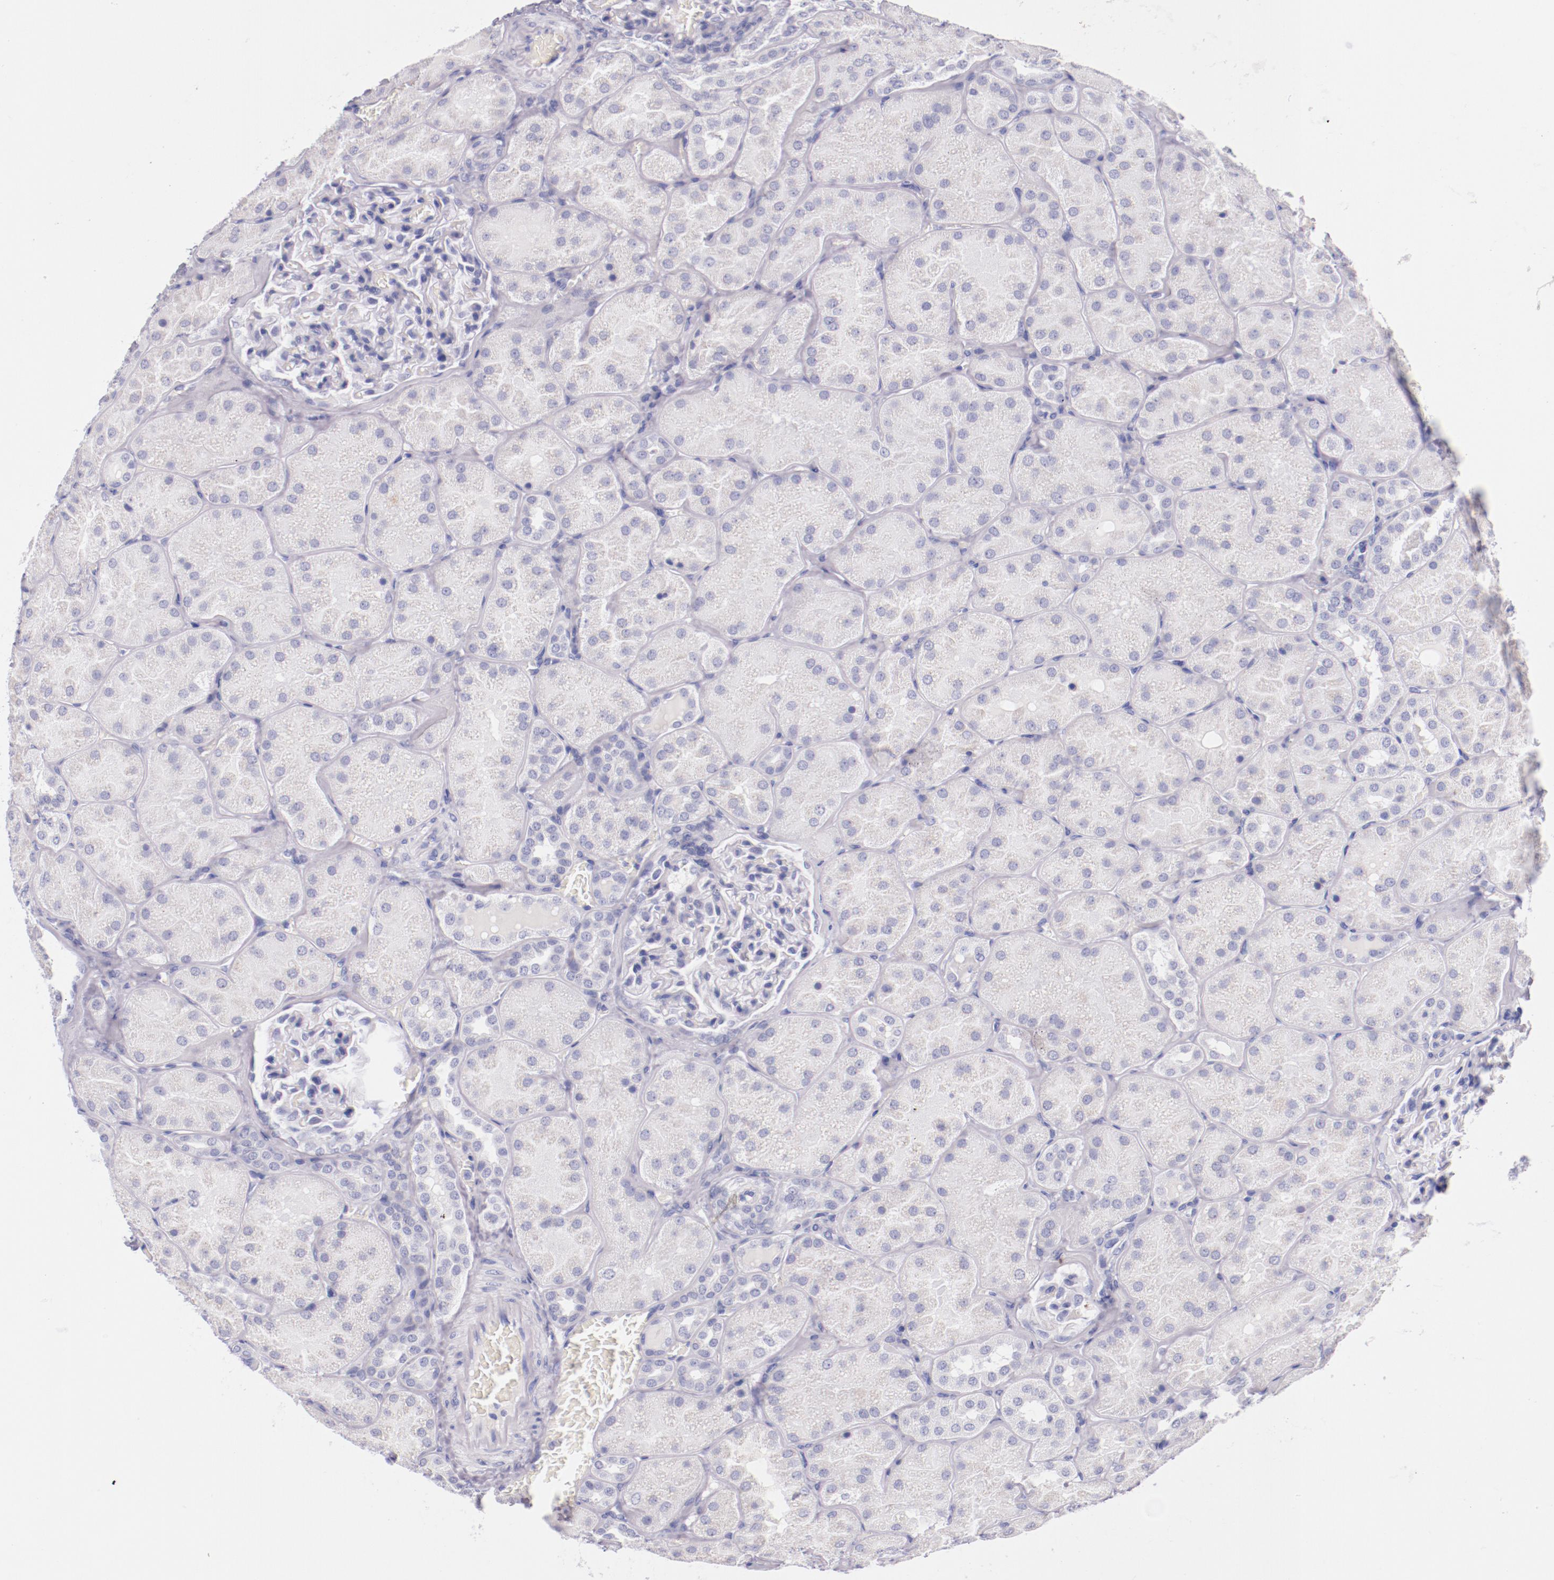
{"staining": {"intensity": "weak", "quantity": "<25%", "location": "cytoplasmic/membranous"}, "tissue": "kidney", "cell_type": "Cells in tubules", "image_type": "normal", "snomed": [{"axis": "morphology", "description": "Normal tissue, NOS"}, {"axis": "topography", "description": "Kidney"}], "caption": "Protein analysis of normal kidney demonstrates no significant staining in cells in tubules. (DAB IHC visualized using brightfield microscopy, high magnification).", "gene": "IRF4", "patient": {"sex": "male", "age": 28}}